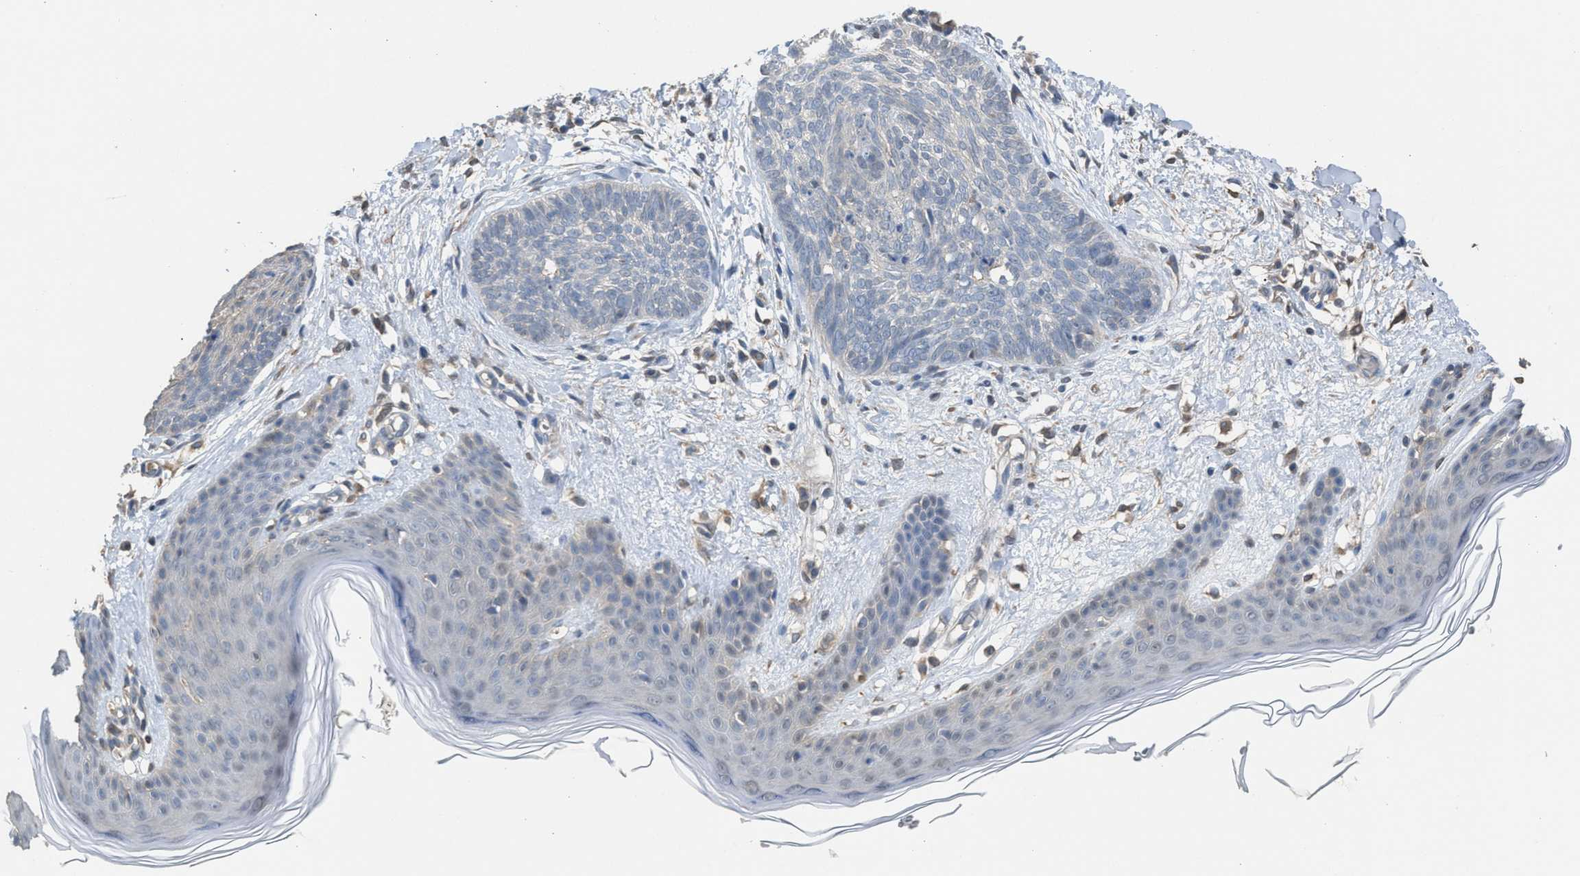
{"staining": {"intensity": "negative", "quantity": "none", "location": "none"}, "tissue": "skin cancer", "cell_type": "Tumor cells", "image_type": "cancer", "snomed": [{"axis": "morphology", "description": "Basal cell carcinoma"}, {"axis": "topography", "description": "Skin"}], "caption": "Tumor cells show no significant protein expression in skin cancer (basal cell carcinoma).", "gene": "NQO2", "patient": {"sex": "female", "age": 59}}